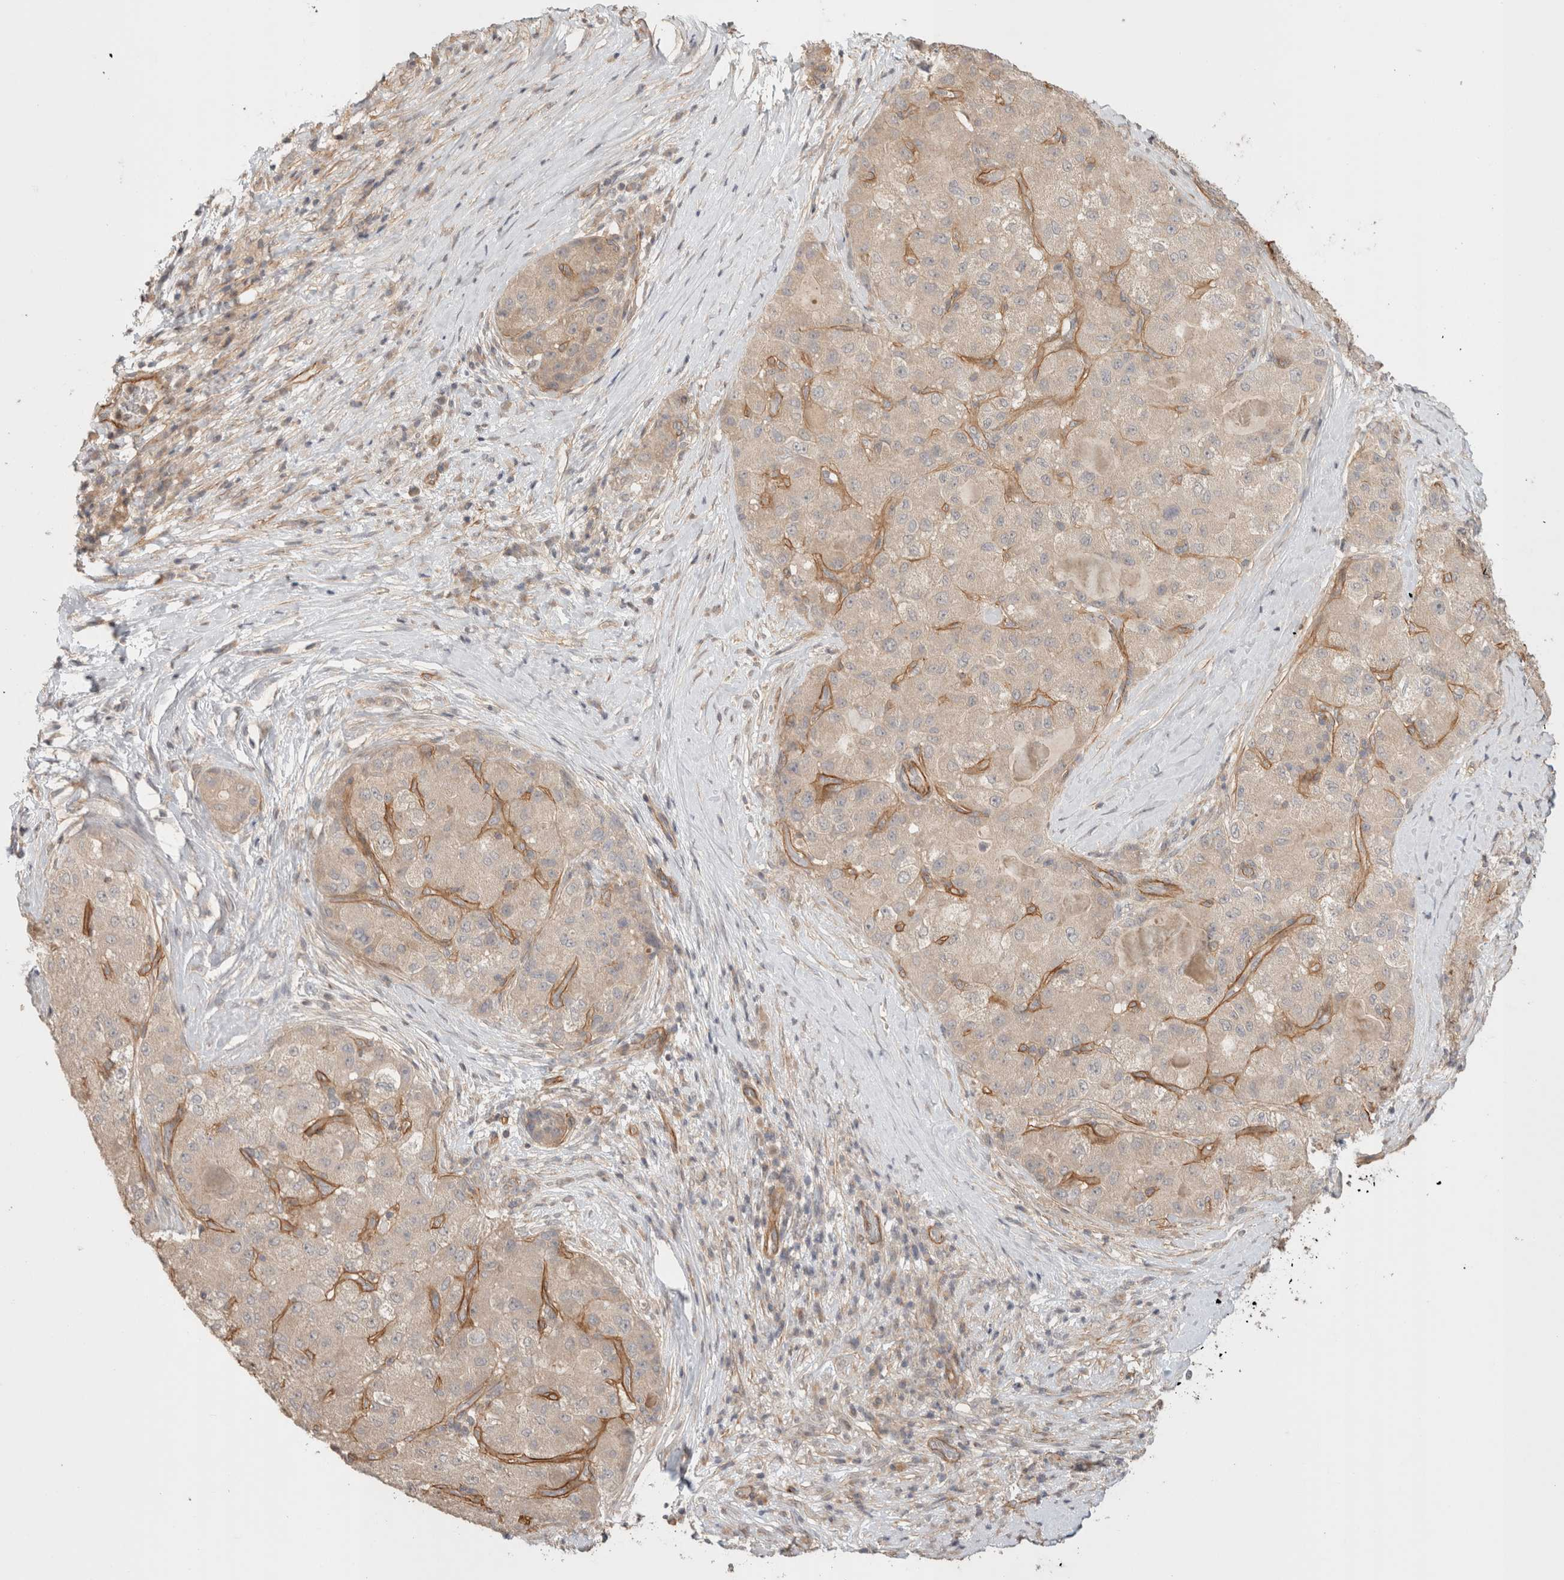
{"staining": {"intensity": "weak", "quantity": "<25%", "location": "cytoplasmic/membranous"}, "tissue": "liver cancer", "cell_type": "Tumor cells", "image_type": "cancer", "snomed": [{"axis": "morphology", "description": "Carcinoma, Hepatocellular, NOS"}, {"axis": "topography", "description": "Liver"}], "caption": "The immunohistochemistry (IHC) image has no significant staining in tumor cells of liver cancer (hepatocellular carcinoma) tissue.", "gene": "HSPG2", "patient": {"sex": "male", "age": 80}}